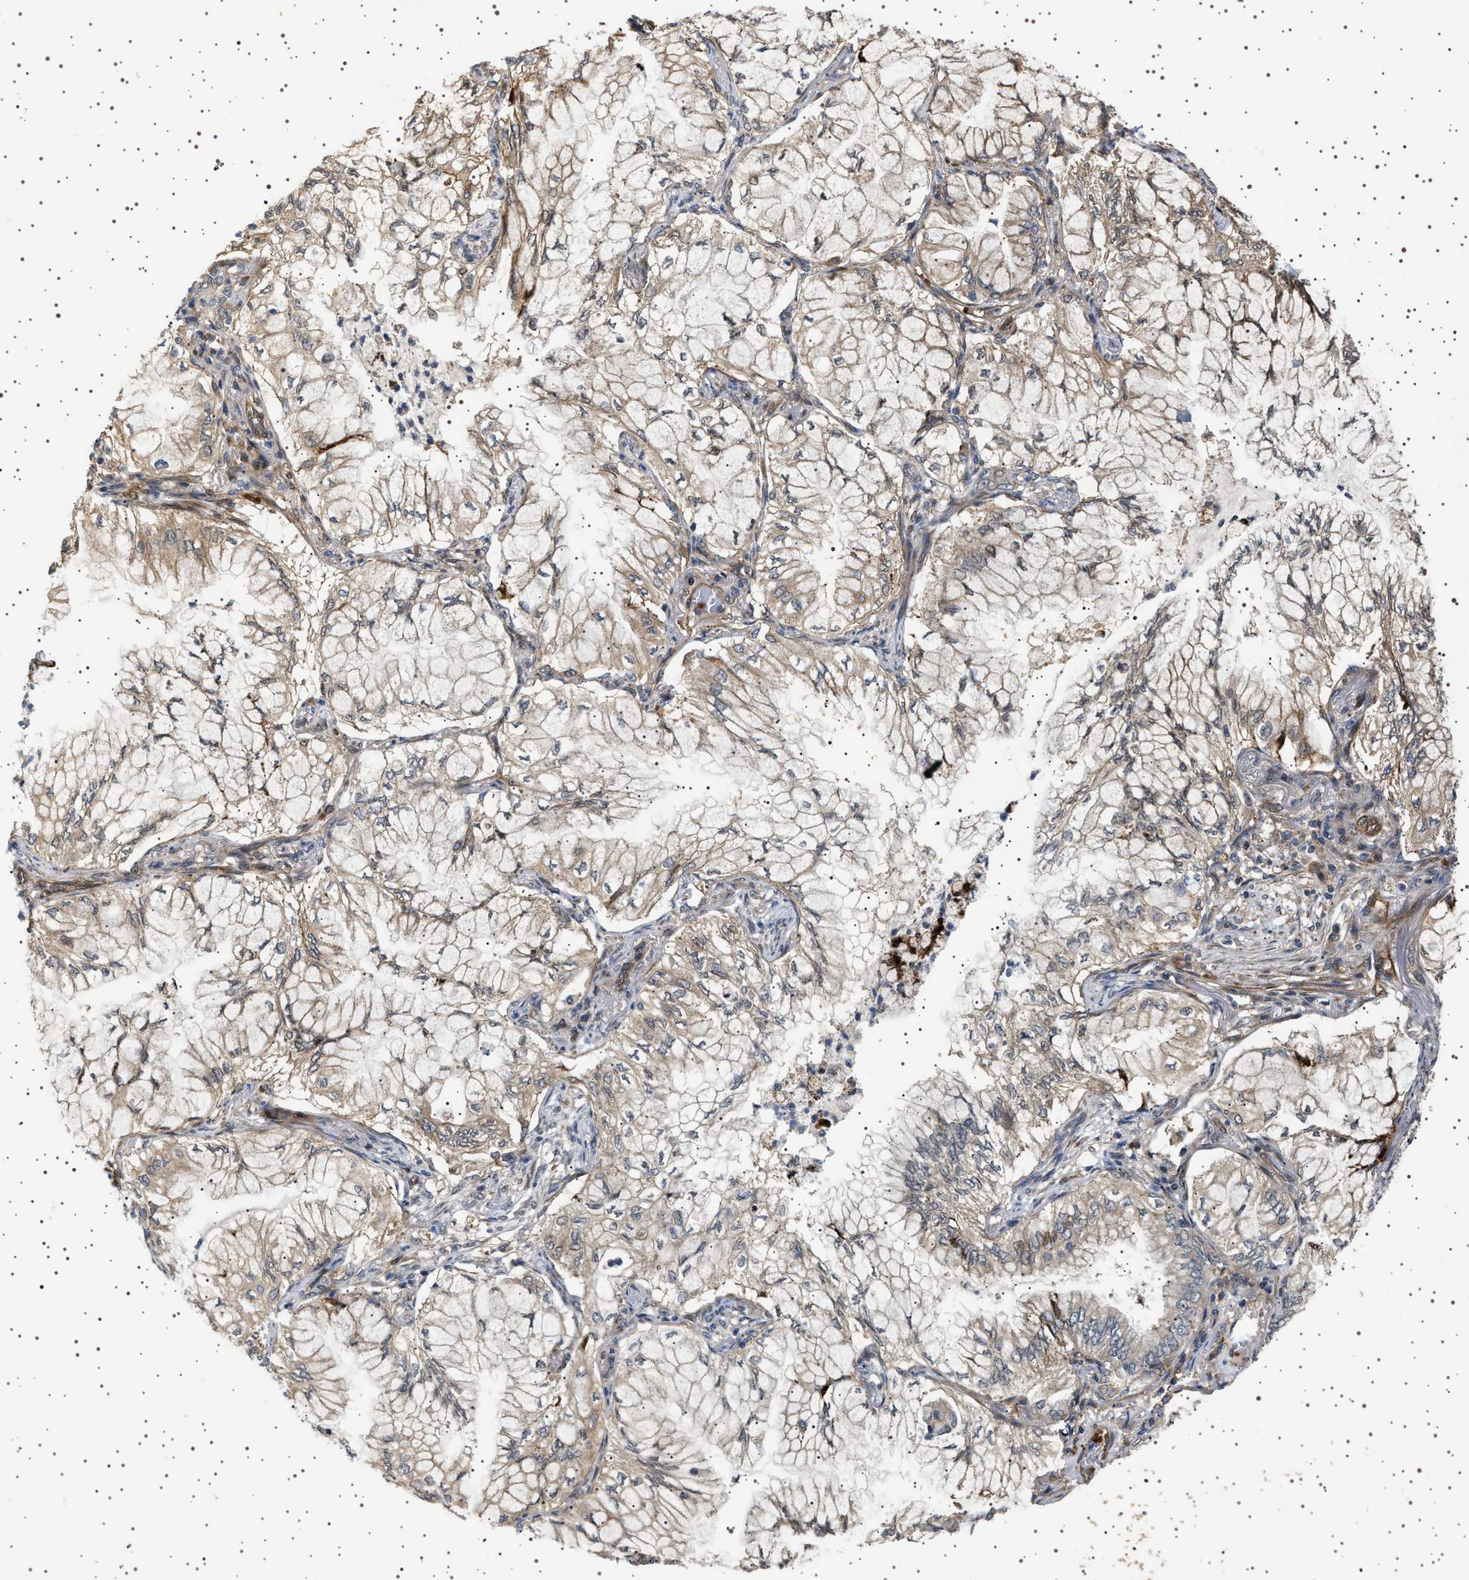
{"staining": {"intensity": "moderate", "quantity": "25%-75%", "location": "cytoplasmic/membranous"}, "tissue": "lung cancer", "cell_type": "Tumor cells", "image_type": "cancer", "snomed": [{"axis": "morphology", "description": "Adenocarcinoma, NOS"}, {"axis": "topography", "description": "Lung"}], "caption": "This is an image of immunohistochemistry (IHC) staining of adenocarcinoma (lung), which shows moderate positivity in the cytoplasmic/membranous of tumor cells.", "gene": "BAG3", "patient": {"sex": "female", "age": 70}}